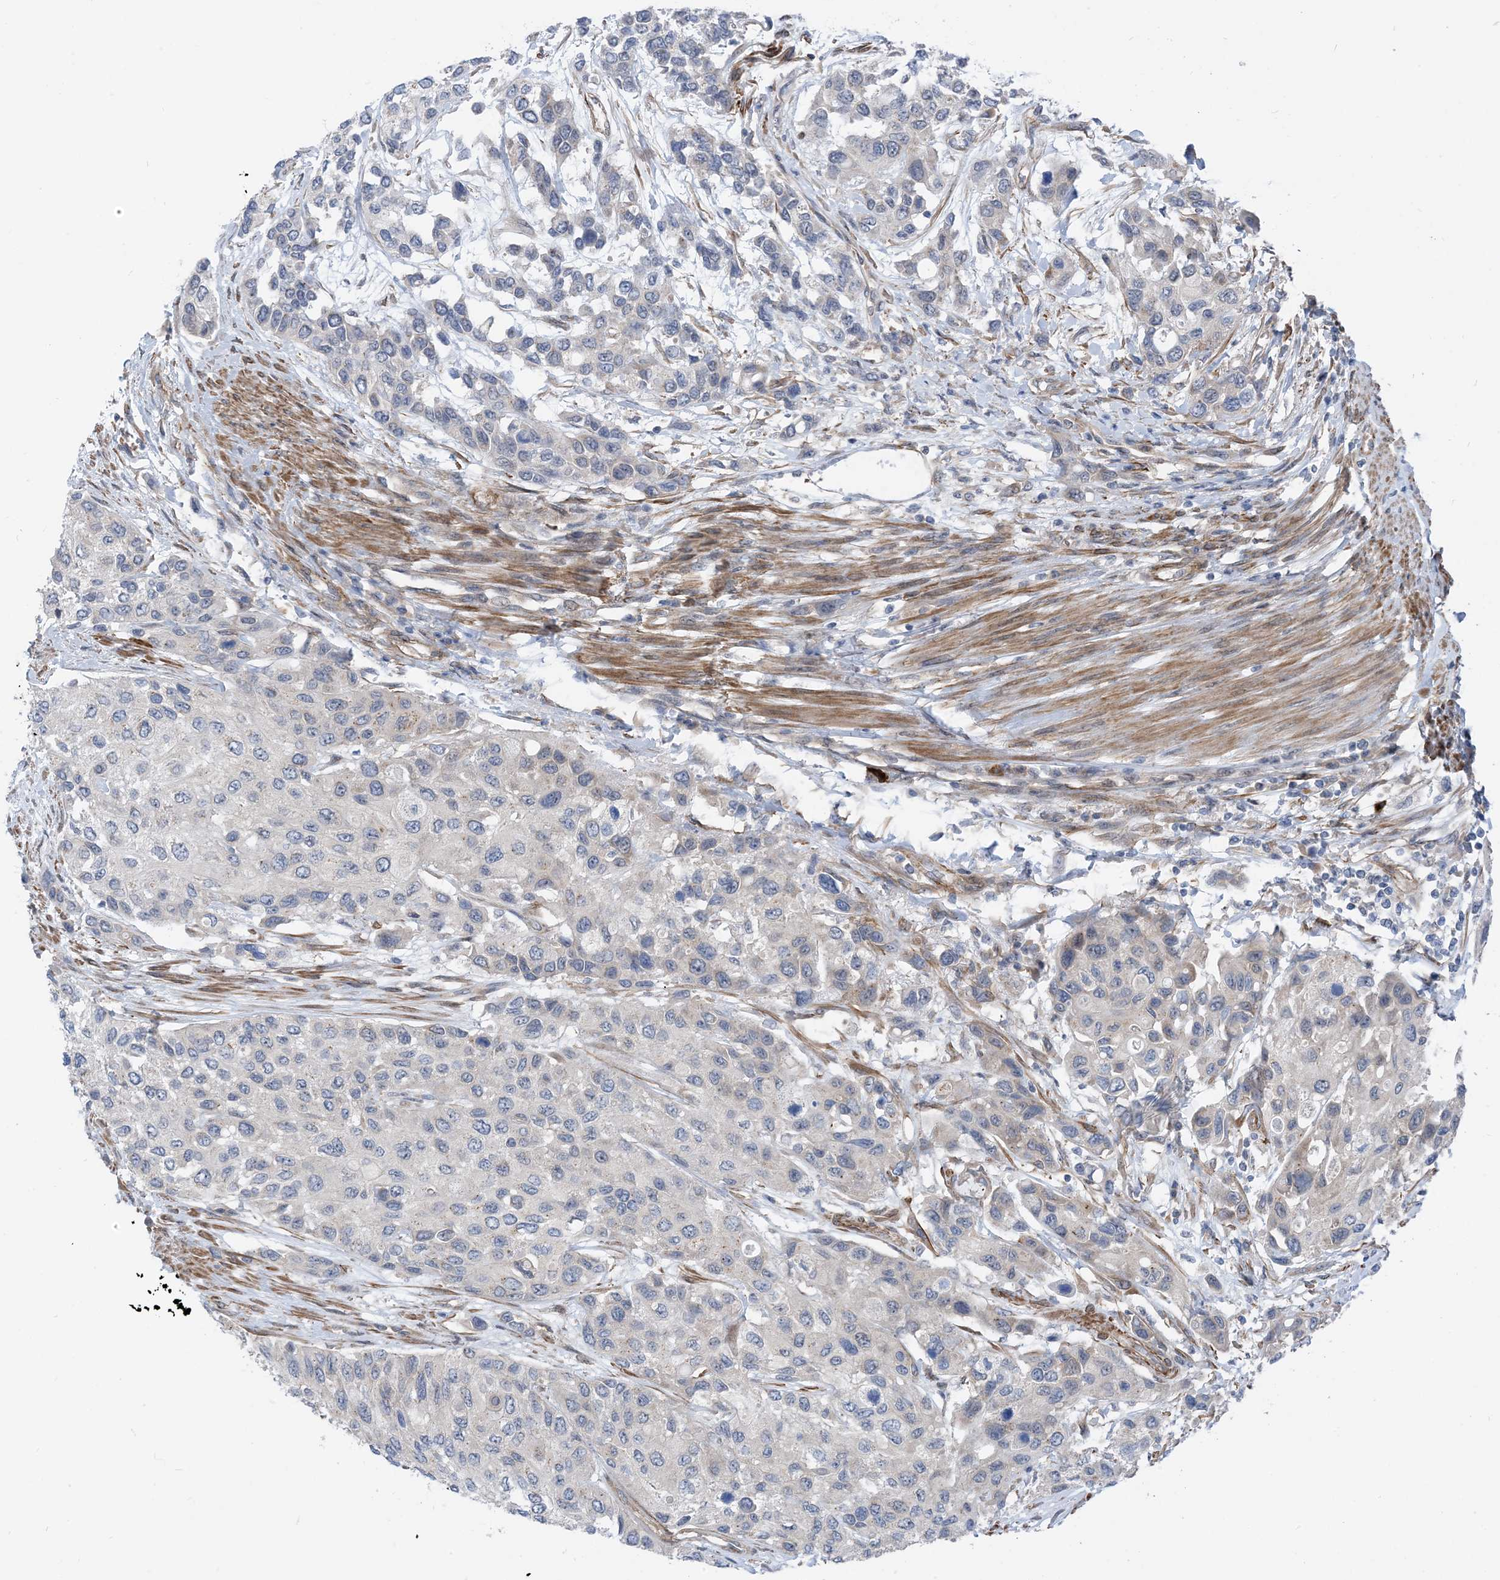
{"staining": {"intensity": "negative", "quantity": "none", "location": "none"}, "tissue": "urothelial cancer", "cell_type": "Tumor cells", "image_type": "cancer", "snomed": [{"axis": "morphology", "description": "Normal tissue, NOS"}, {"axis": "morphology", "description": "Urothelial carcinoma, High grade"}, {"axis": "topography", "description": "Vascular tissue"}, {"axis": "topography", "description": "Urinary bladder"}], "caption": "A high-resolution photomicrograph shows immunohistochemistry staining of urothelial cancer, which displays no significant positivity in tumor cells. Brightfield microscopy of IHC stained with DAB (brown) and hematoxylin (blue), captured at high magnification.", "gene": "PLEKHA3", "patient": {"sex": "female", "age": 56}}